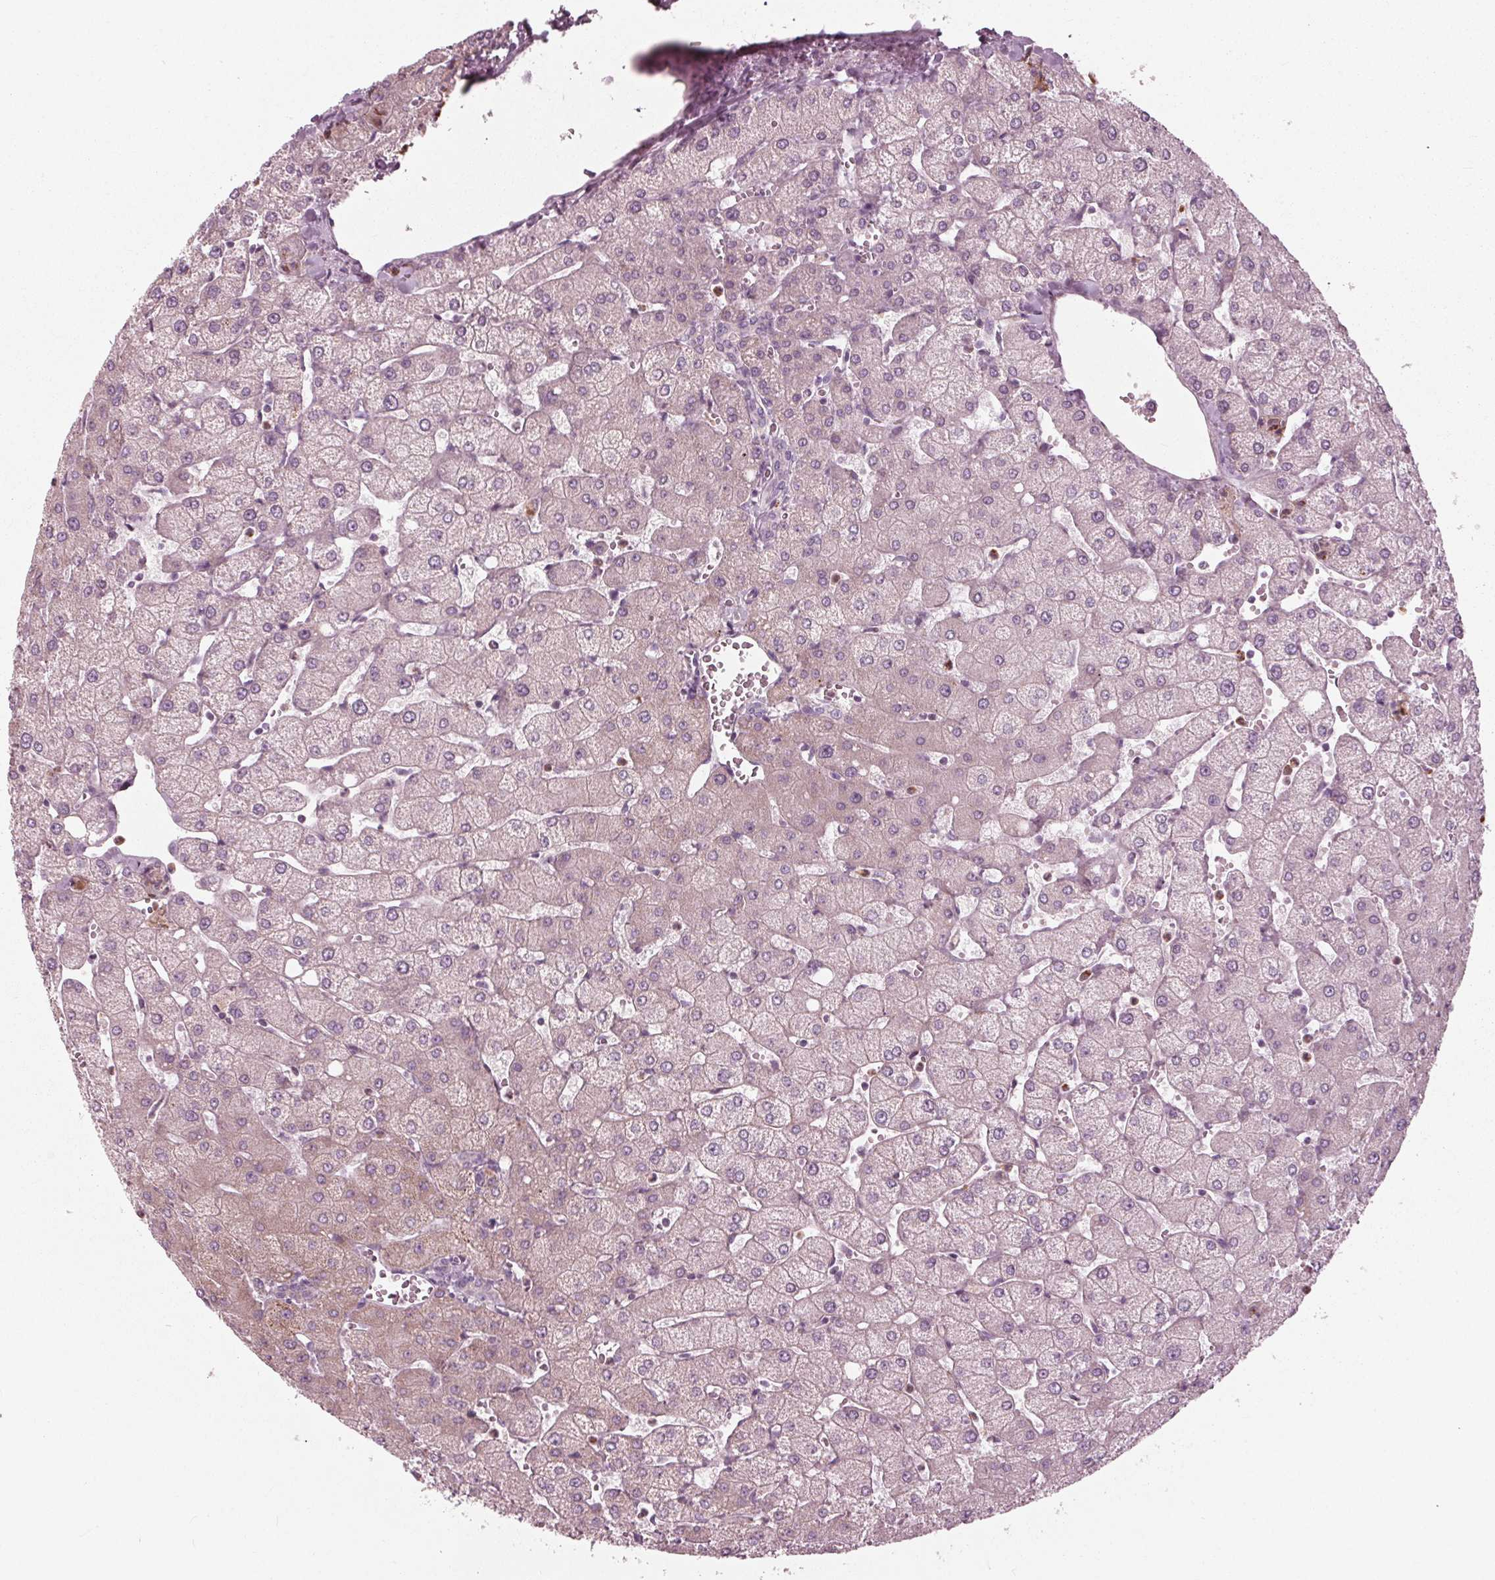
{"staining": {"intensity": "negative", "quantity": "none", "location": "none"}, "tissue": "liver", "cell_type": "Cholangiocytes", "image_type": "normal", "snomed": [{"axis": "morphology", "description": "Normal tissue, NOS"}, {"axis": "topography", "description": "Liver"}], "caption": "The photomicrograph reveals no staining of cholangiocytes in benign liver. (Brightfield microscopy of DAB IHC at high magnification).", "gene": "CLN6", "patient": {"sex": "female", "age": 54}}